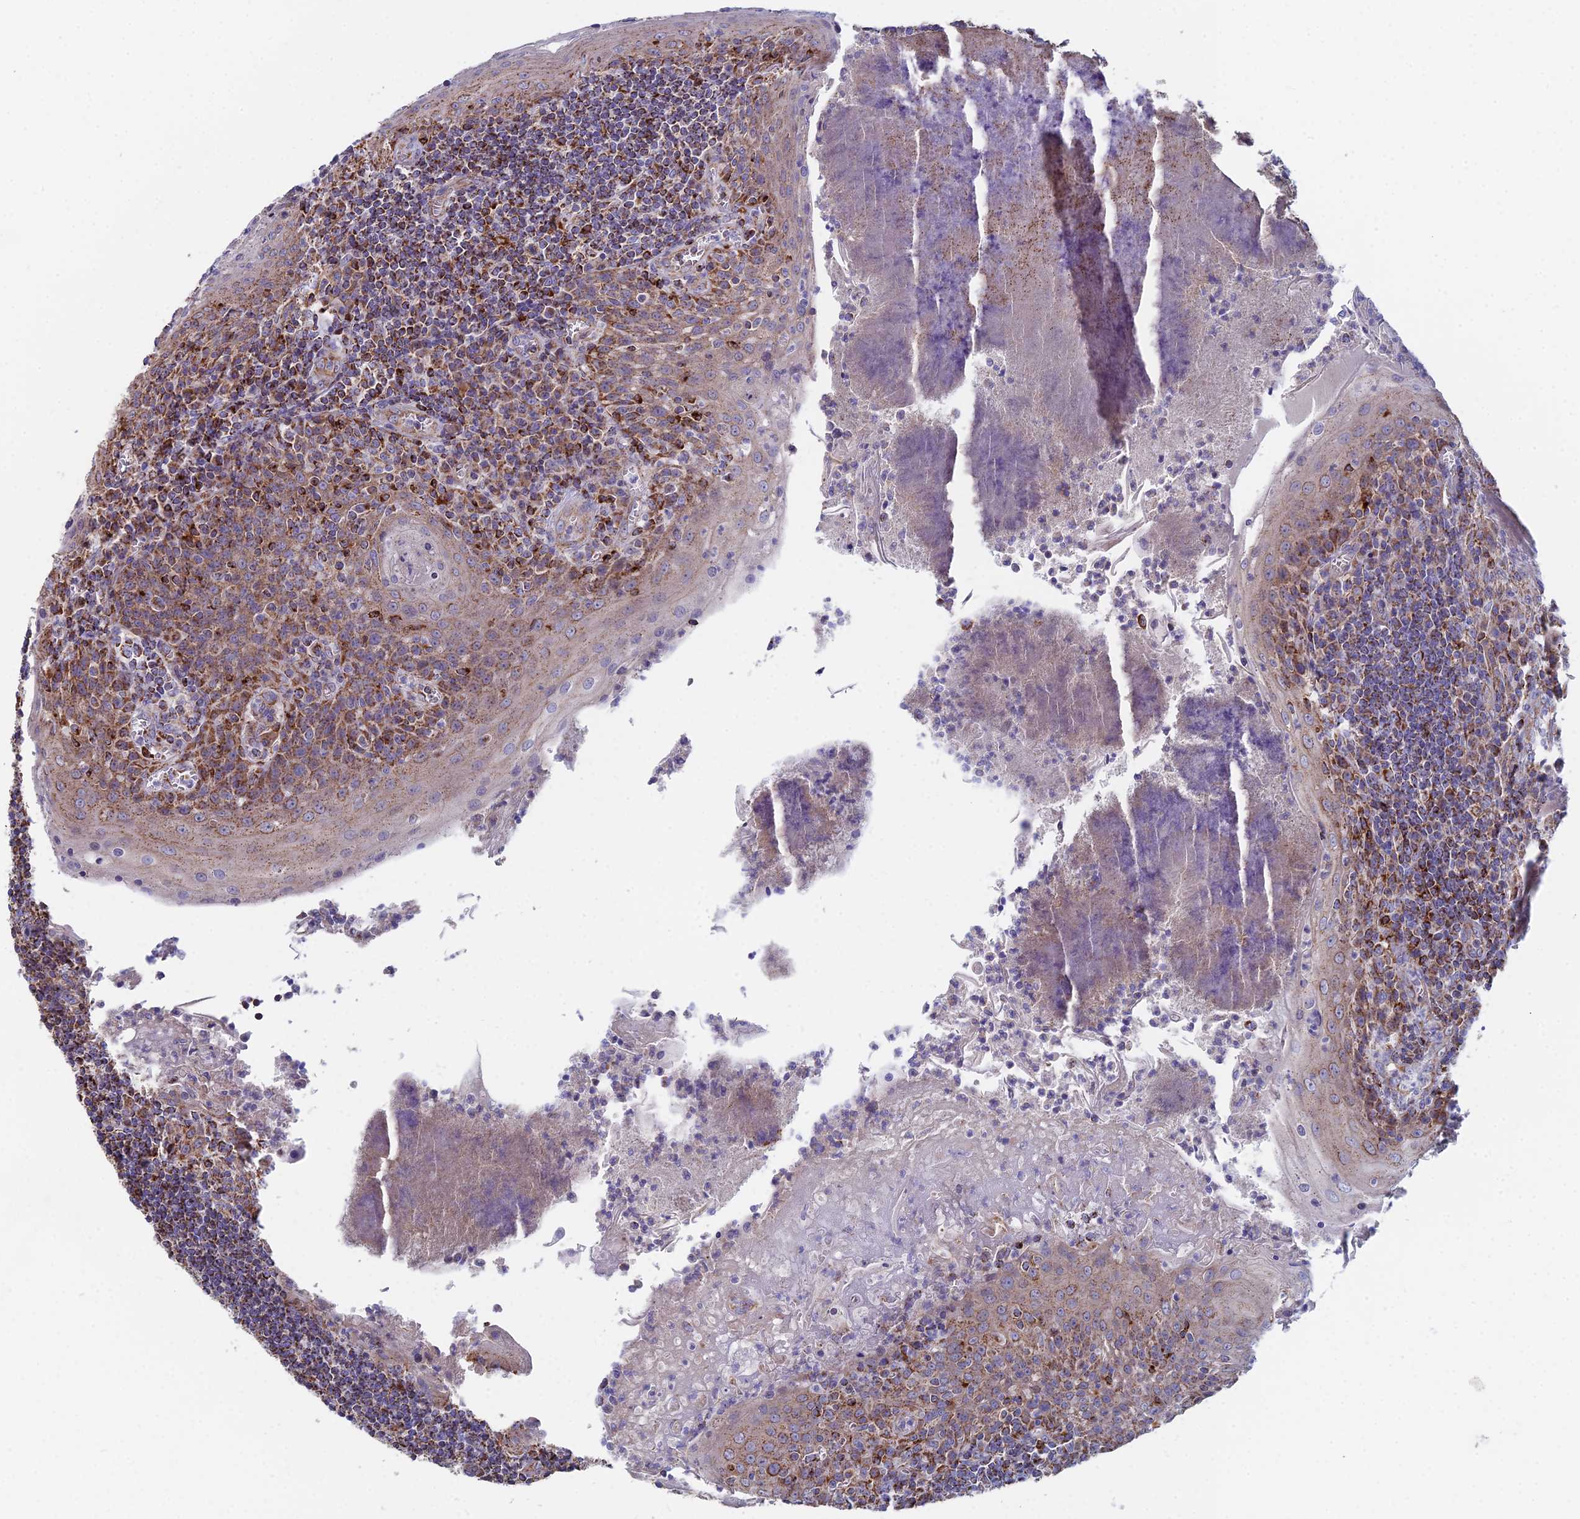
{"staining": {"intensity": "strong", "quantity": ">75%", "location": "cytoplasmic/membranous"}, "tissue": "tonsil", "cell_type": "Germinal center cells", "image_type": "normal", "snomed": [{"axis": "morphology", "description": "Normal tissue, NOS"}, {"axis": "topography", "description": "Tonsil"}], "caption": "The micrograph reveals immunohistochemical staining of benign tonsil. There is strong cytoplasmic/membranous positivity is identified in about >75% of germinal center cells. The staining was performed using DAB to visualize the protein expression in brown, while the nuclei were stained in blue with hematoxylin (Magnification: 20x).", "gene": "SPOCK2", "patient": {"sex": "male", "age": 27}}